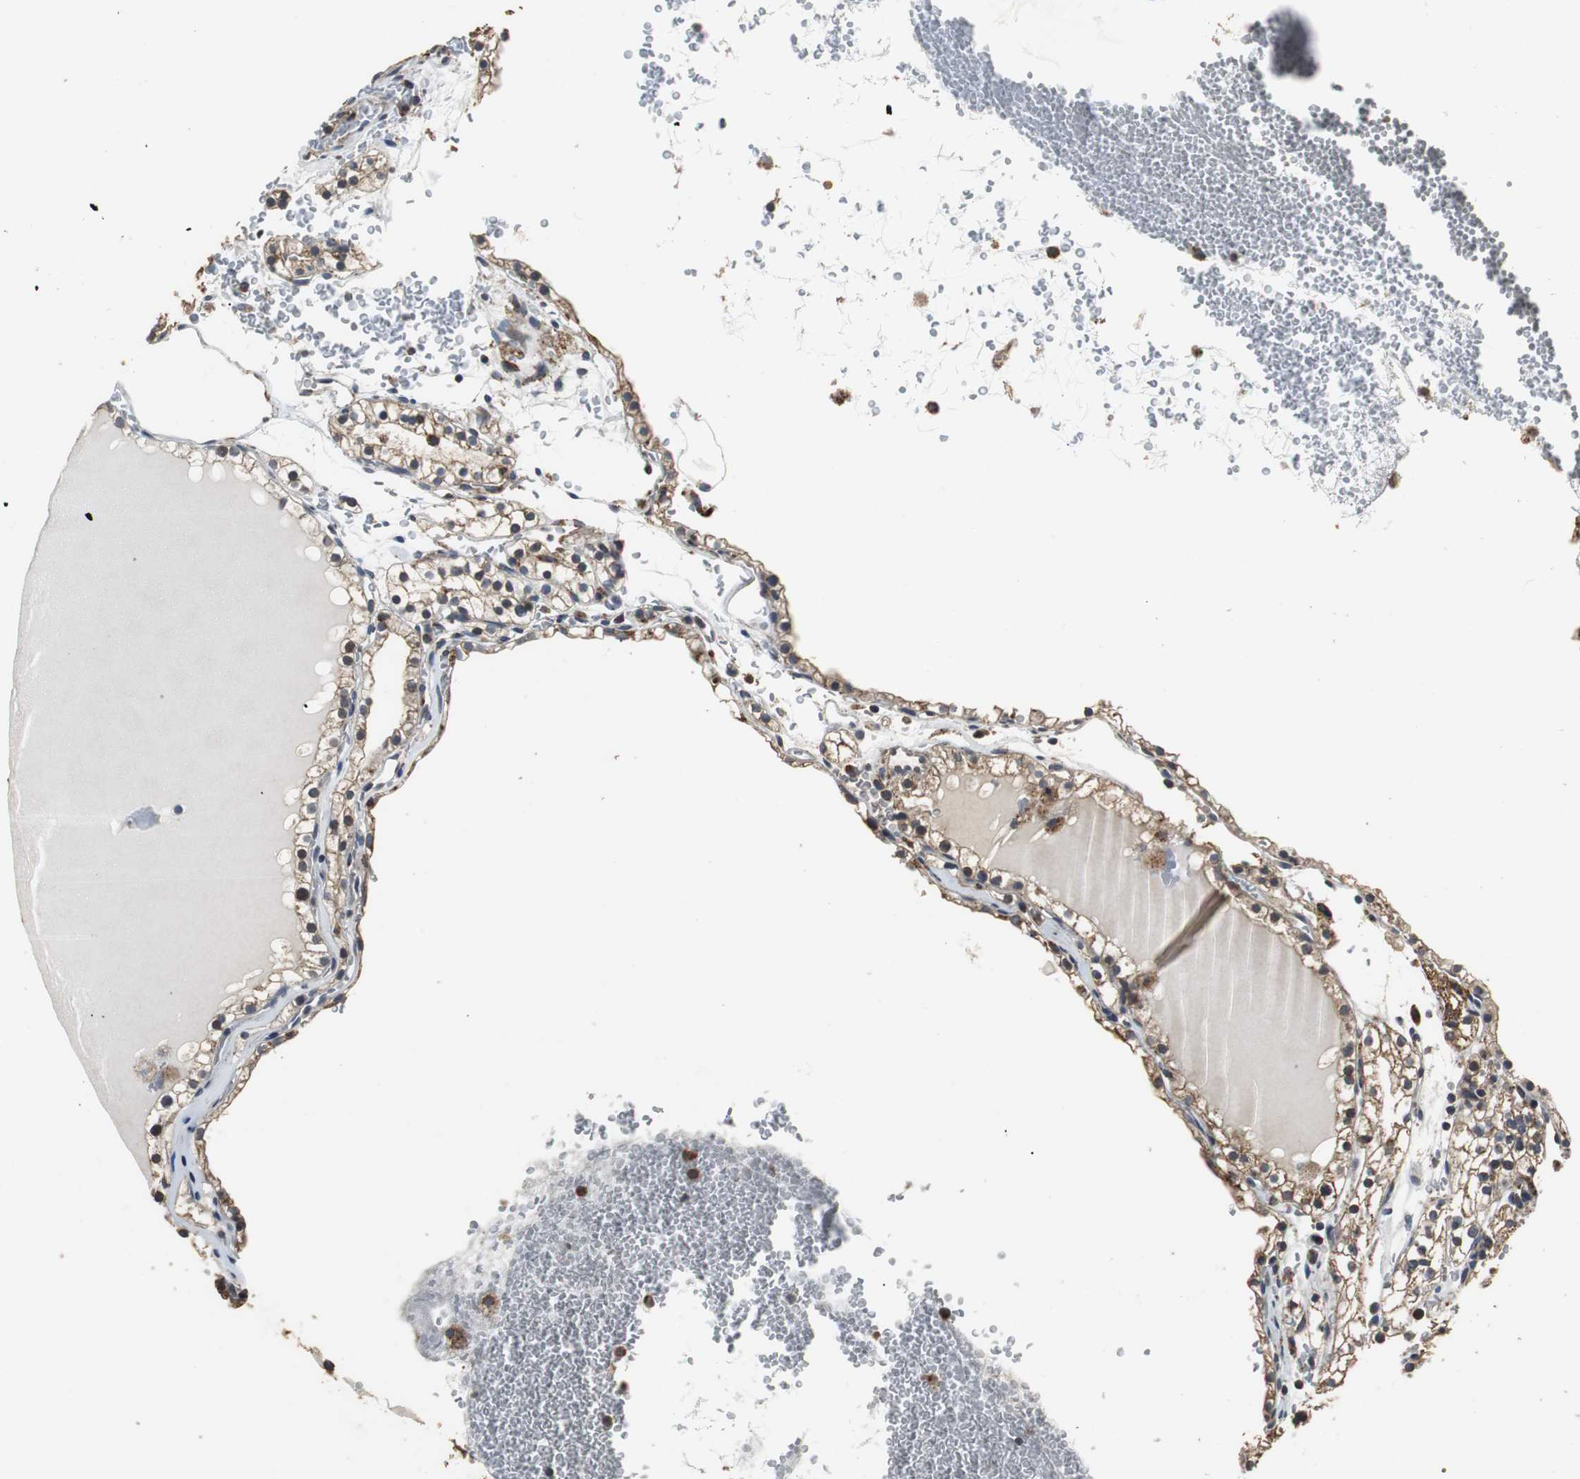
{"staining": {"intensity": "moderate", "quantity": "<25%", "location": "cytoplasmic/membranous"}, "tissue": "renal cancer", "cell_type": "Tumor cells", "image_type": "cancer", "snomed": [{"axis": "morphology", "description": "Neoplasm, malignant, NOS"}, {"axis": "topography", "description": "Kidney"}], "caption": "IHC photomicrograph of human renal cancer (malignant neoplasm) stained for a protein (brown), which displays low levels of moderate cytoplasmic/membranous positivity in about <25% of tumor cells.", "gene": "HMGCL", "patient": {"sex": "male", "age": 28}}